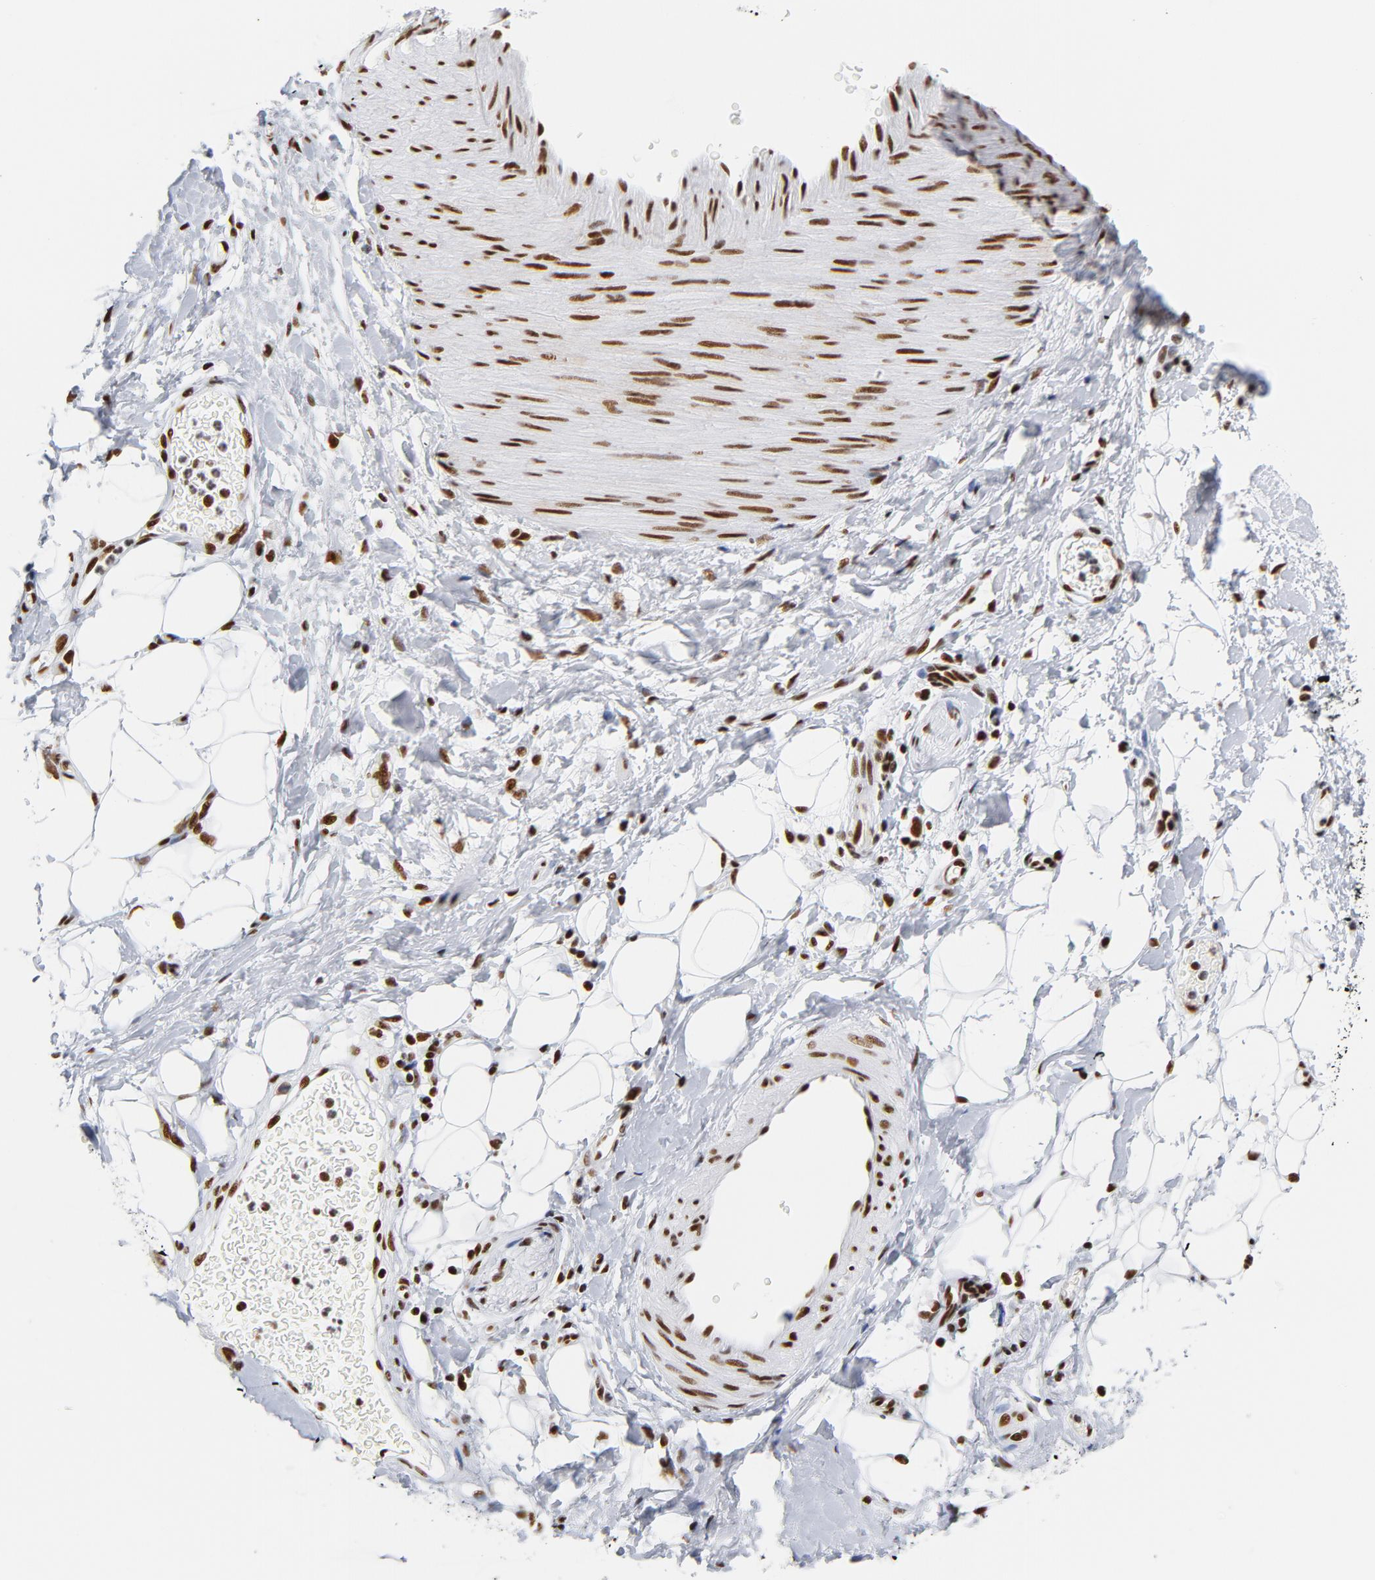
{"staining": {"intensity": "moderate", "quantity": "<25%", "location": "nuclear"}, "tissue": "adipose tissue", "cell_type": "Adipocytes", "image_type": "normal", "snomed": [{"axis": "morphology", "description": "Normal tissue, NOS"}, {"axis": "morphology", "description": "Urothelial carcinoma, High grade"}, {"axis": "topography", "description": "Vascular tissue"}, {"axis": "topography", "description": "Urinary bladder"}], "caption": "A low amount of moderate nuclear positivity is identified in approximately <25% of adipocytes in benign adipose tissue. The protein is shown in brown color, while the nuclei are stained blue.", "gene": "XRCC5", "patient": {"sex": "female", "age": 56}}